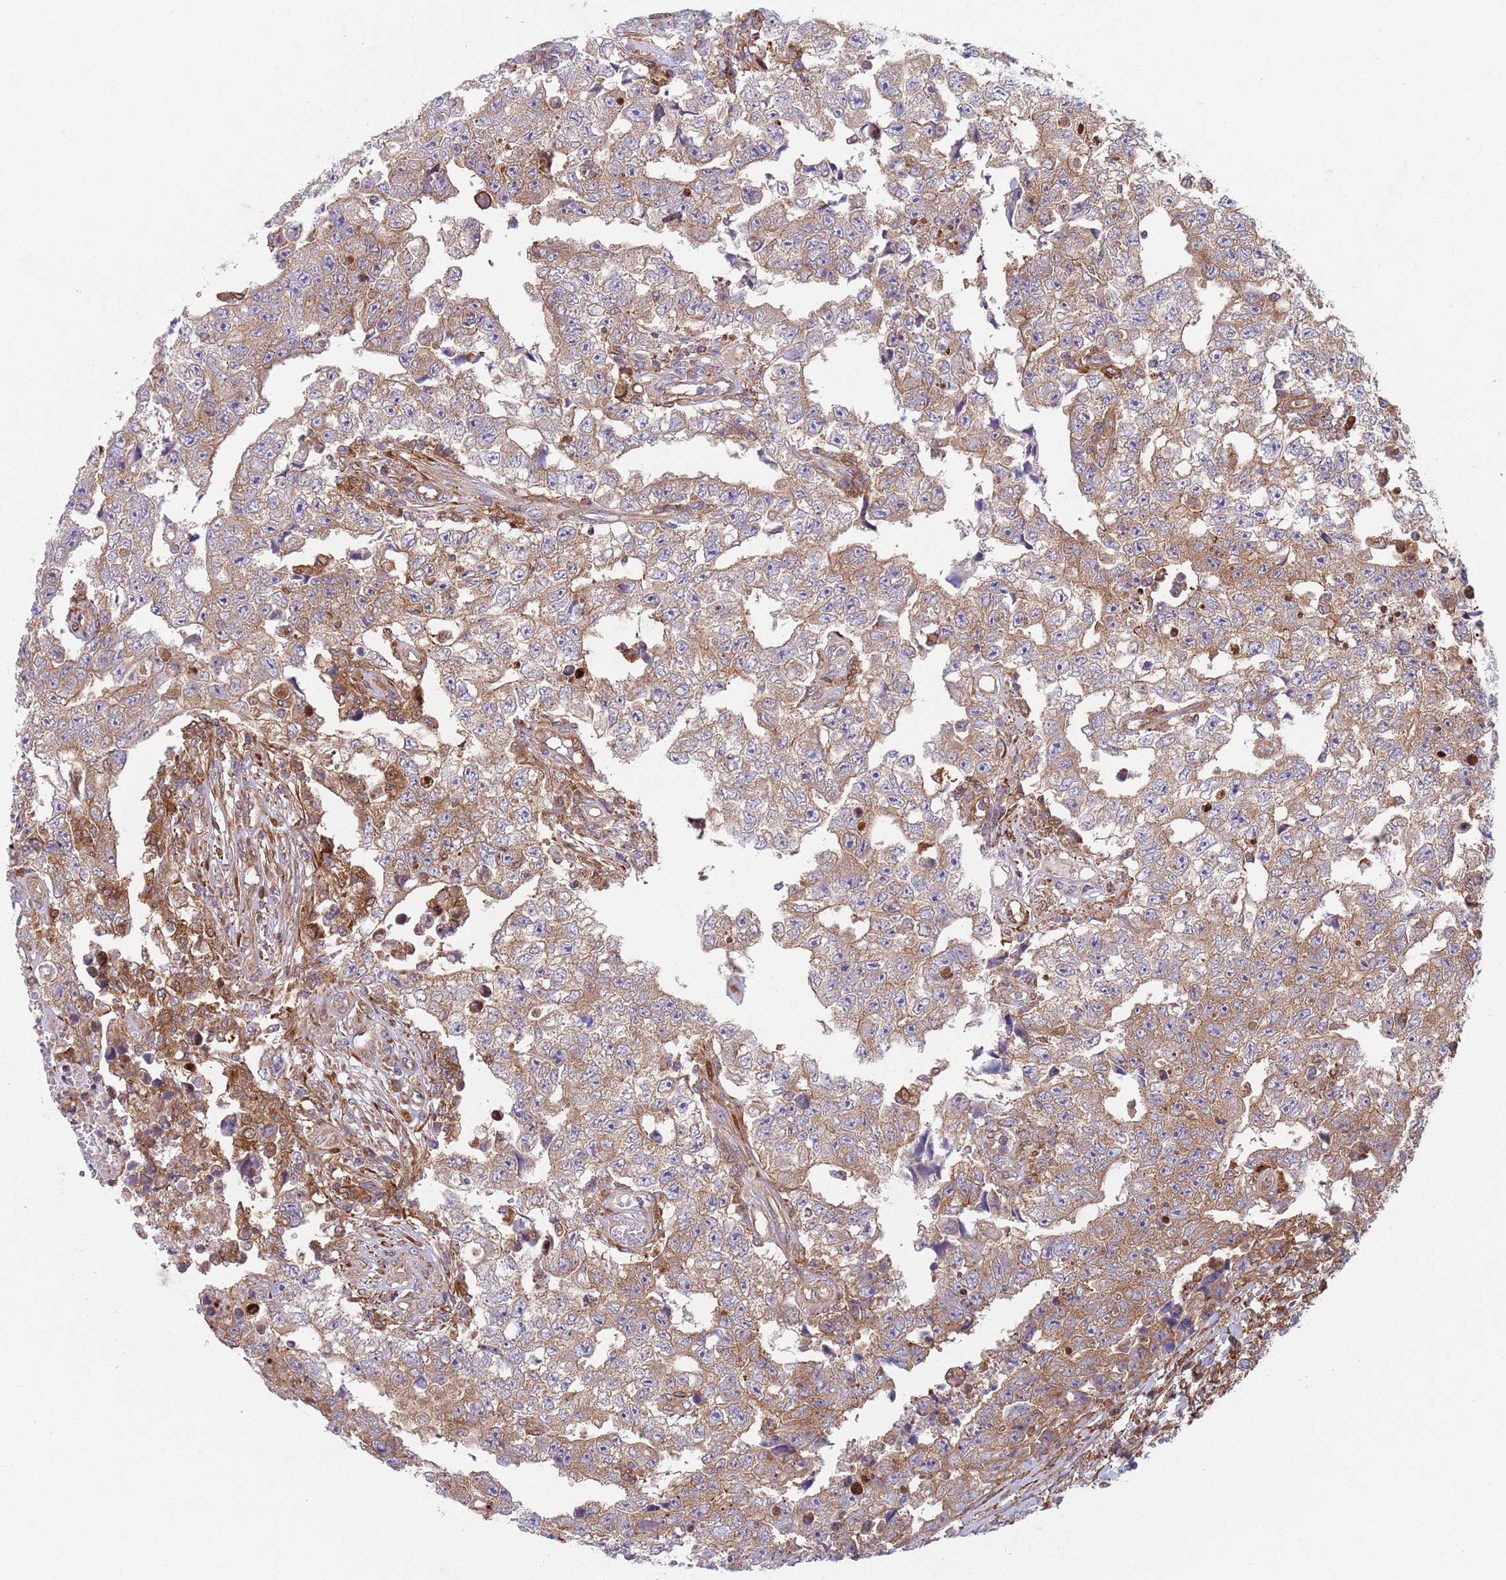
{"staining": {"intensity": "moderate", "quantity": "25%-75%", "location": "cytoplasmic/membranous"}, "tissue": "testis cancer", "cell_type": "Tumor cells", "image_type": "cancer", "snomed": [{"axis": "morphology", "description": "Carcinoma, Embryonal, NOS"}, {"axis": "topography", "description": "Testis"}], "caption": "Immunohistochemistry (DAB) staining of embryonal carcinoma (testis) reveals moderate cytoplasmic/membranous protein staining in approximately 25%-75% of tumor cells.", "gene": "ZMYM5", "patient": {"sex": "male", "age": 25}}